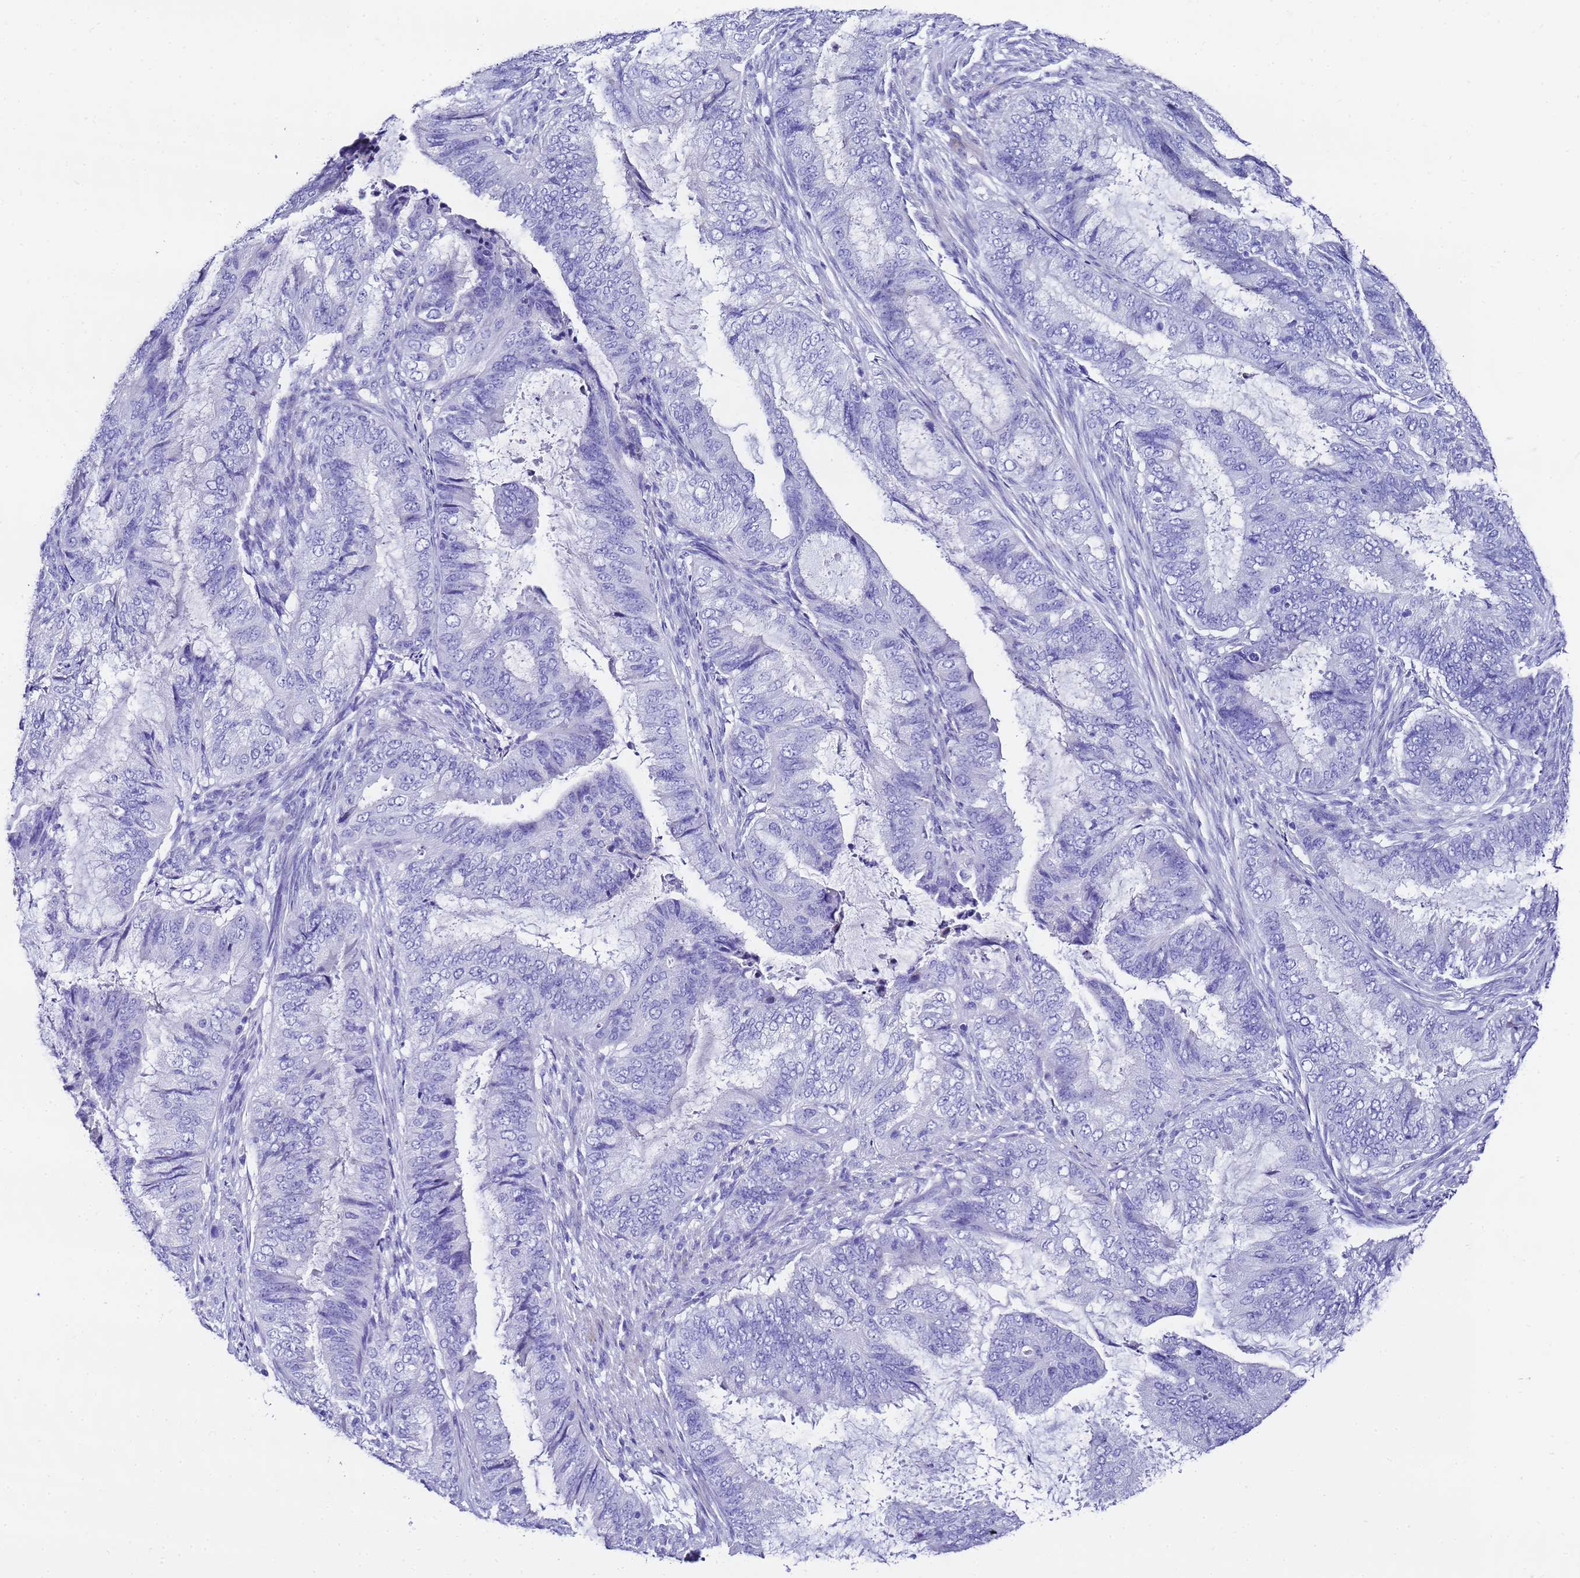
{"staining": {"intensity": "negative", "quantity": "none", "location": "none"}, "tissue": "endometrial cancer", "cell_type": "Tumor cells", "image_type": "cancer", "snomed": [{"axis": "morphology", "description": "Adenocarcinoma, NOS"}, {"axis": "topography", "description": "Endometrium"}], "caption": "Immunohistochemical staining of human endometrial cancer (adenocarcinoma) reveals no significant staining in tumor cells.", "gene": "UGT2B10", "patient": {"sex": "female", "age": 51}}